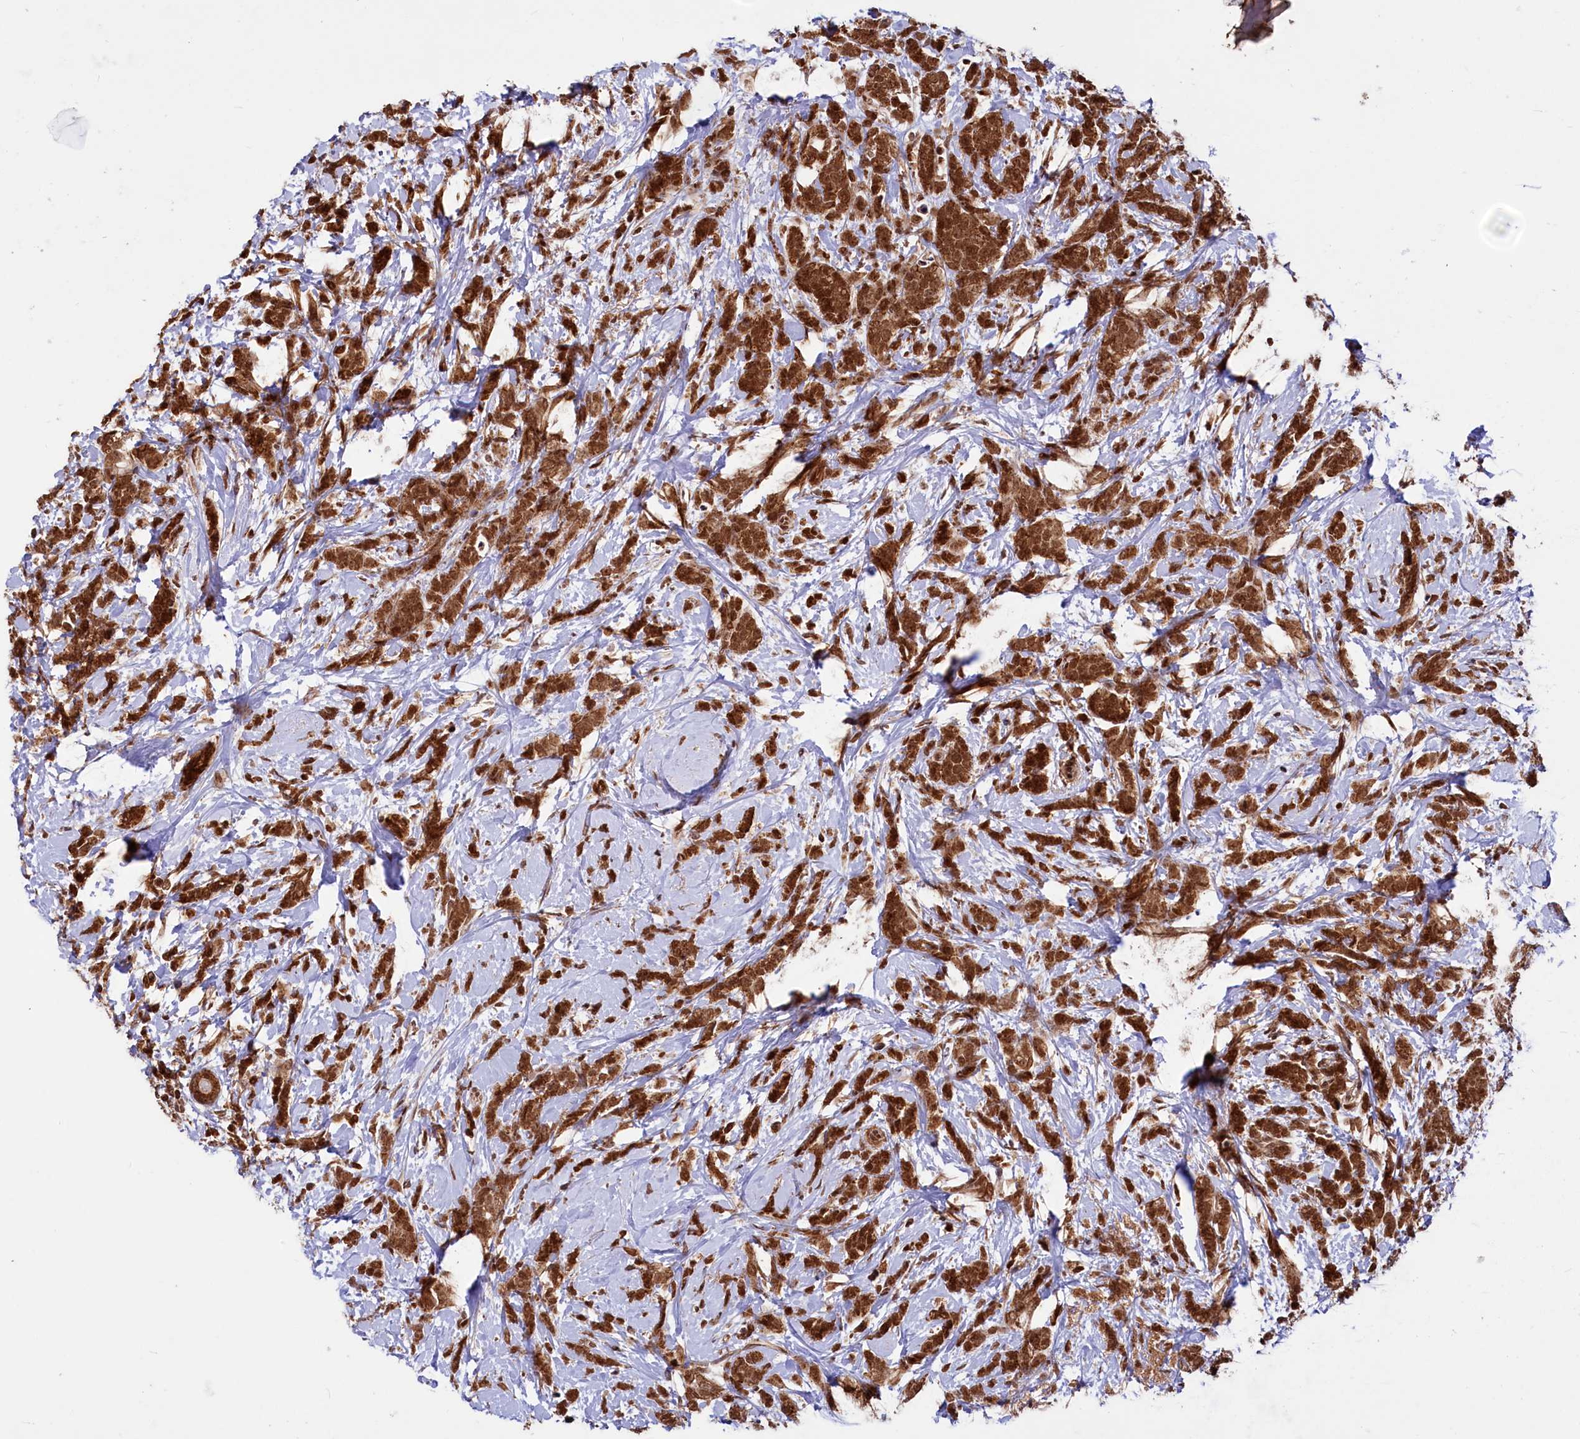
{"staining": {"intensity": "strong", "quantity": ">75%", "location": "cytoplasmic/membranous,nuclear"}, "tissue": "breast cancer", "cell_type": "Tumor cells", "image_type": "cancer", "snomed": [{"axis": "morphology", "description": "Lobular carcinoma"}, {"axis": "topography", "description": "Breast"}], "caption": "Breast lobular carcinoma stained with immunohistochemistry demonstrates strong cytoplasmic/membranous and nuclear staining in approximately >75% of tumor cells.", "gene": "PHC3", "patient": {"sex": "female", "age": 58}}